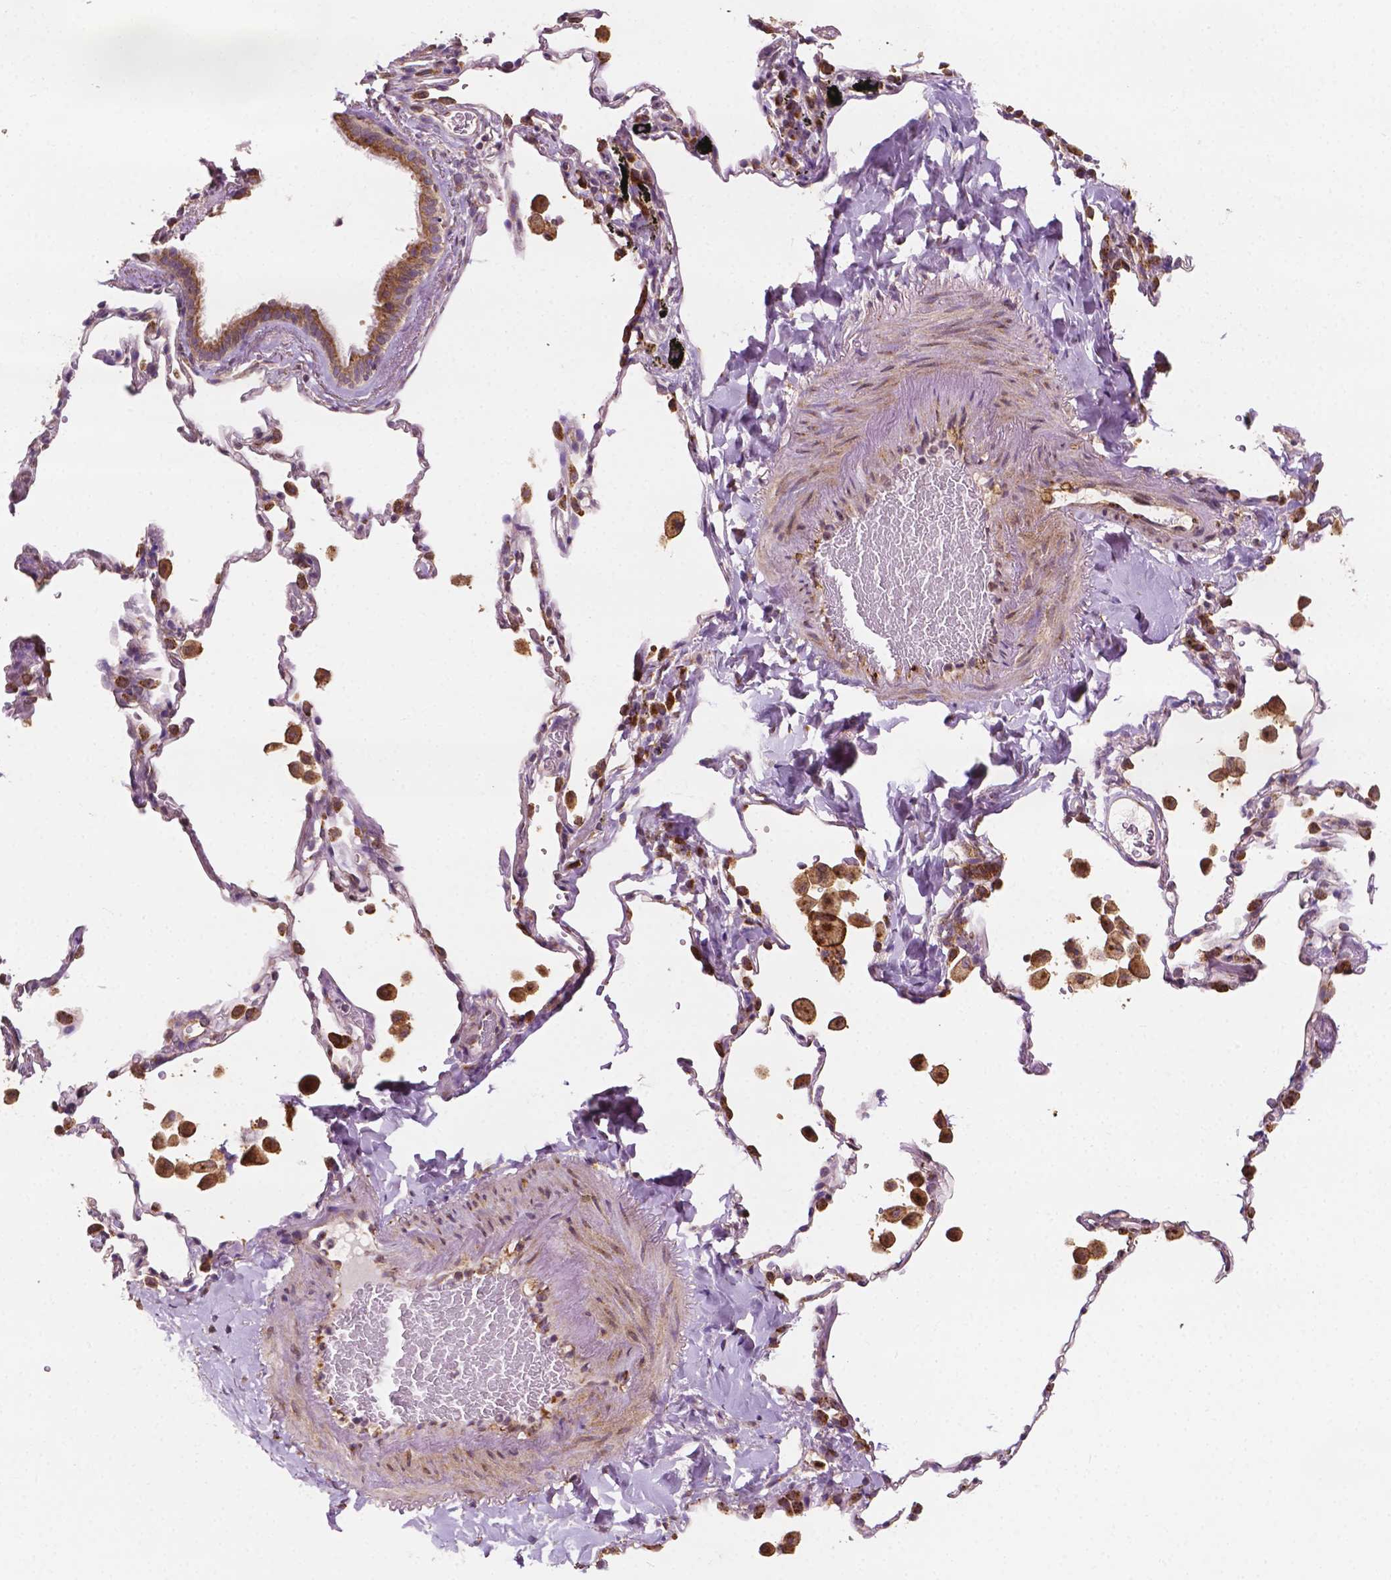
{"staining": {"intensity": "moderate", "quantity": ">75%", "location": "cytoplasmic/membranous"}, "tissue": "bronchus", "cell_type": "Respiratory epithelial cells", "image_type": "normal", "snomed": [{"axis": "morphology", "description": "Normal tissue, NOS"}, {"axis": "topography", "description": "Bronchus"}, {"axis": "topography", "description": "Lung"}], "caption": "Unremarkable bronchus demonstrates moderate cytoplasmic/membranous positivity in about >75% of respiratory epithelial cells, visualized by immunohistochemistry.", "gene": "EBAG9", "patient": {"sex": "male", "age": 54}}